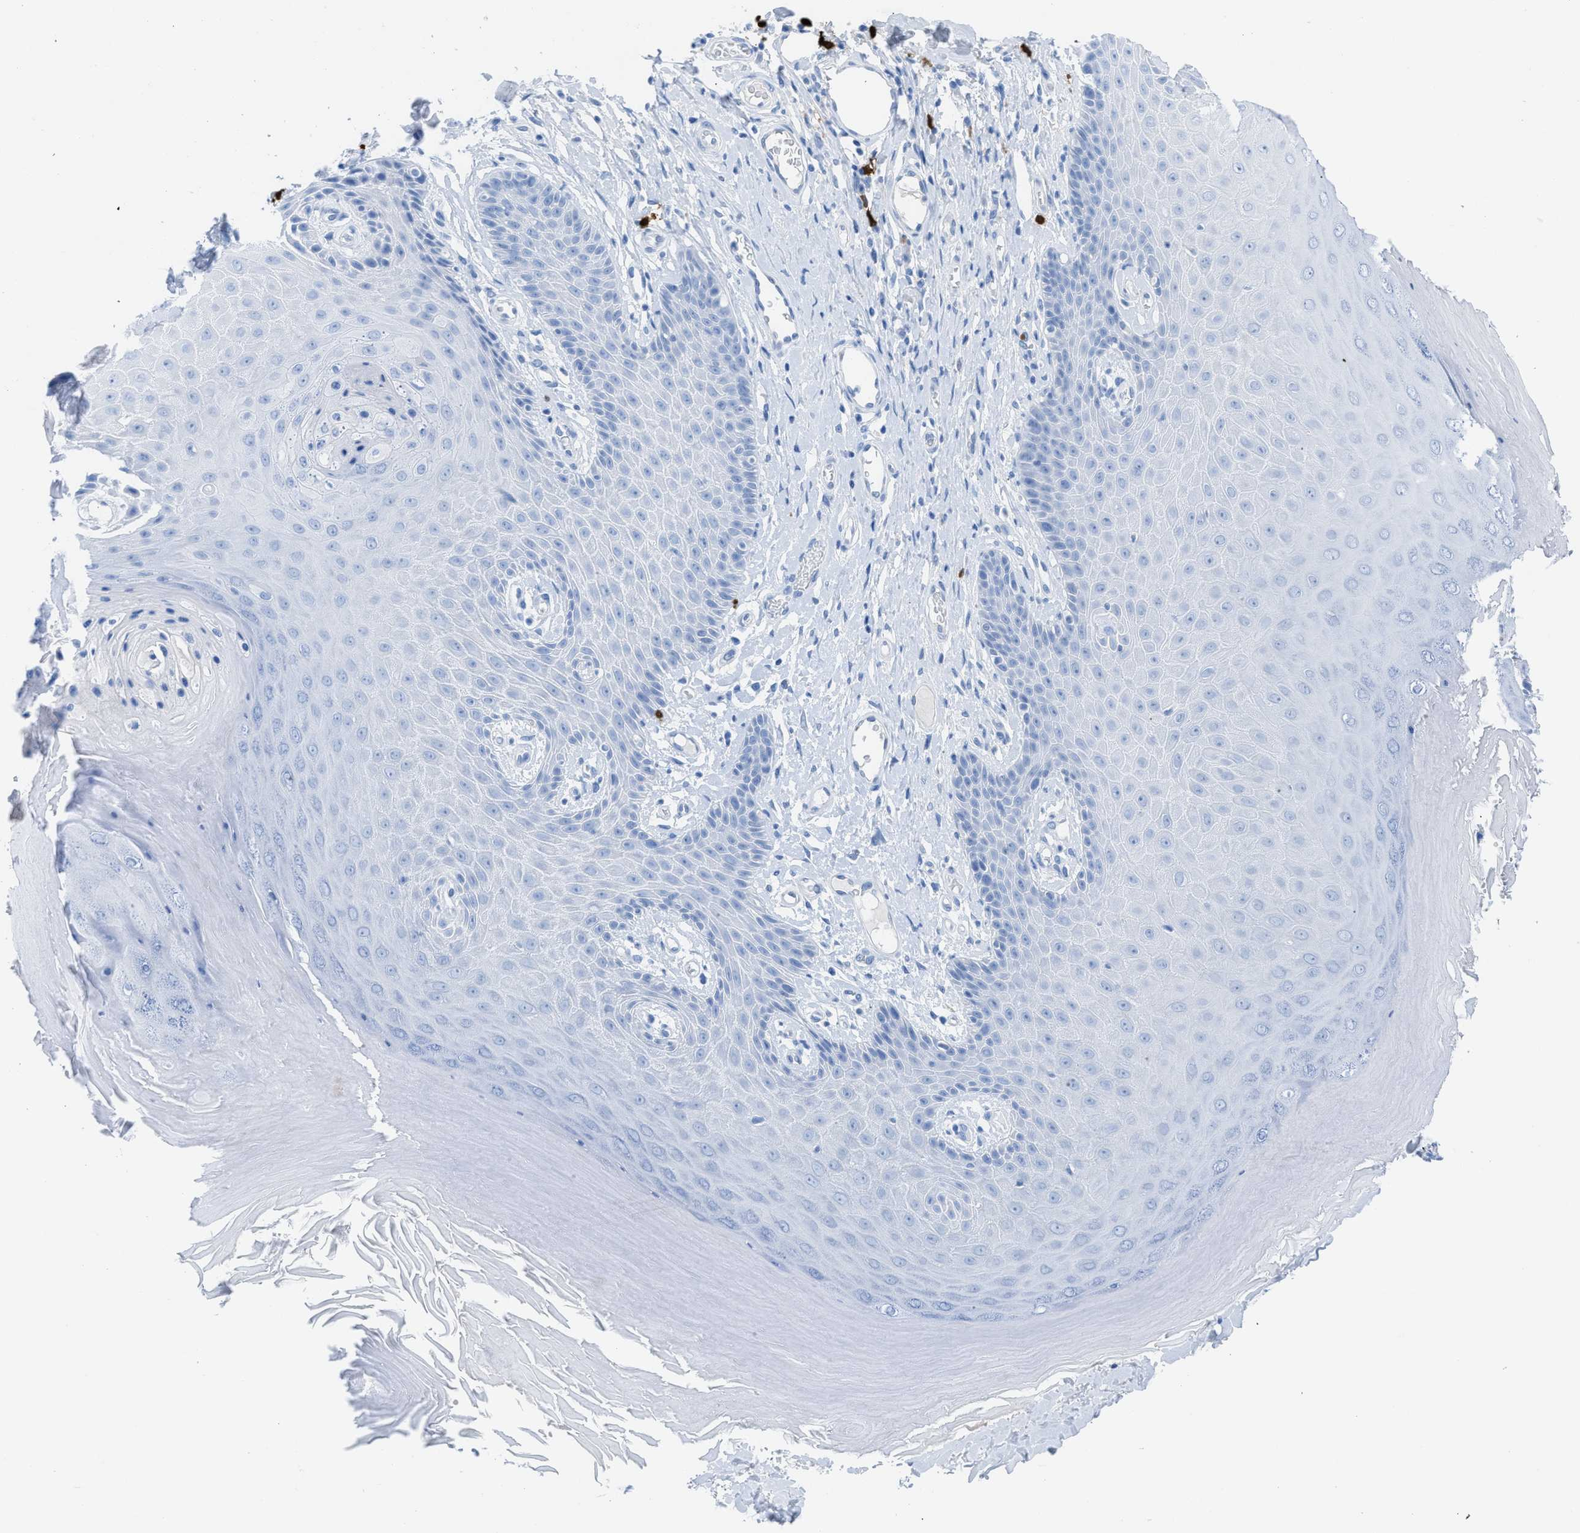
{"staining": {"intensity": "negative", "quantity": "none", "location": "none"}, "tissue": "skin", "cell_type": "Epidermal cells", "image_type": "normal", "snomed": [{"axis": "morphology", "description": "Normal tissue, NOS"}, {"axis": "topography", "description": "Vulva"}], "caption": "High magnification brightfield microscopy of benign skin stained with DAB (3,3'-diaminobenzidine) (brown) and counterstained with hematoxylin (blue): epidermal cells show no significant positivity. Brightfield microscopy of immunohistochemistry stained with DAB (brown) and hematoxylin (blue), captured at high magnification.", "gene": "TCL1A", "patient": {"sex": "female", "age": 73}}